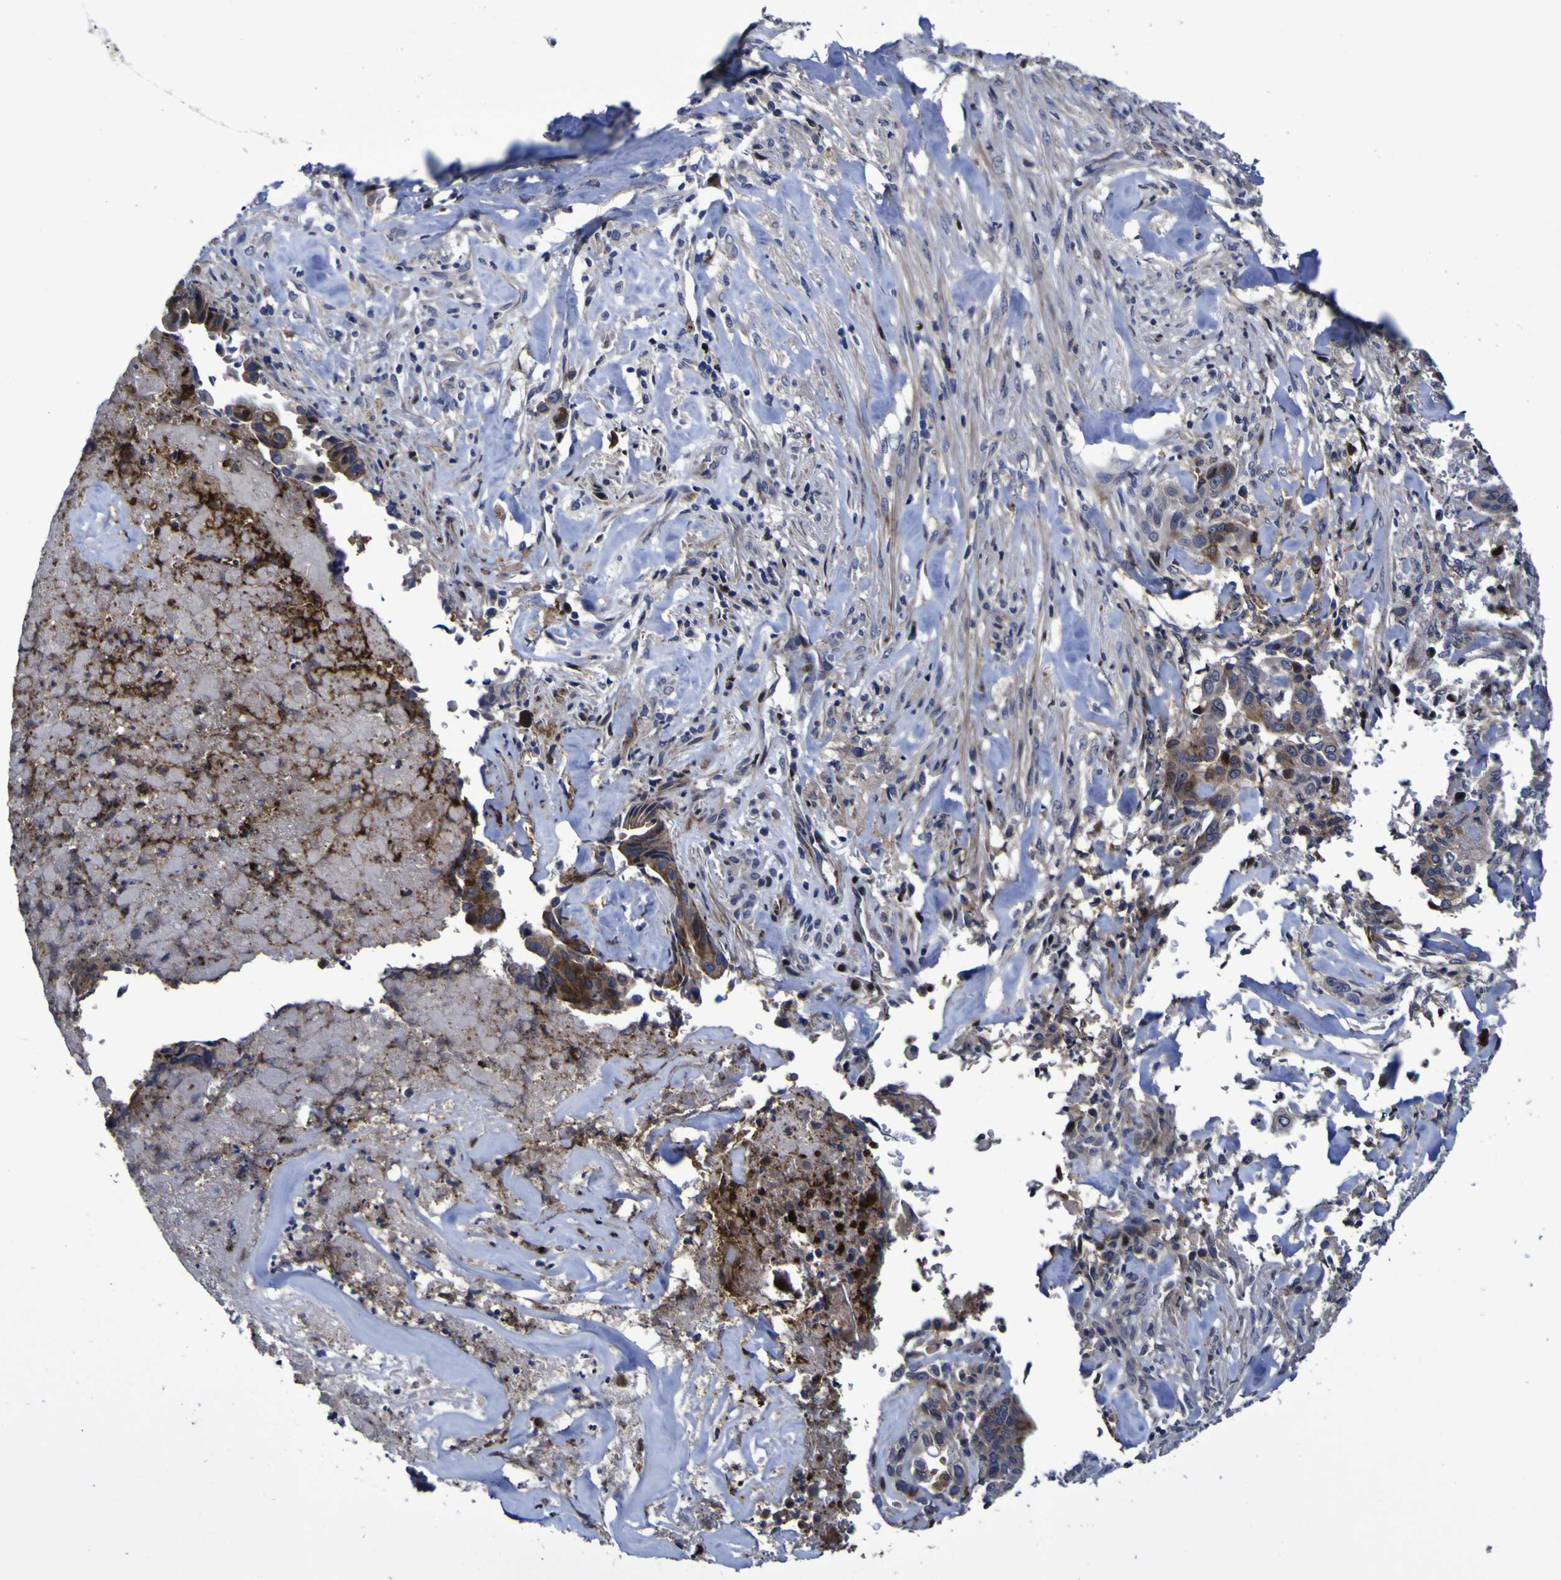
{"staining": {"intensity": "strong", "quantity": "<25%", "location": "cytoplasmic/membranous"}, "tissue": "liver cancer", "cell_type": "Tumor cells", "image_type": "cancer", "snomed": [{"axis": "morphology", "description": "Cholangiocarcinoma"}, {"axis": "topography", "description": "Liver"}], "caption": "High-power microscopy captured an immunohistochemistry (IHC) histopathology image of liver cancer (cholangiocarcinoma), revealing strong cytoplasmic/membranous staining in about <25% of tumor cells. (DAB IHC, brown staining for protein, blue staining for nuclei).", "gene": "MGLL", "patient": {"sex": "female", "age": 67}}